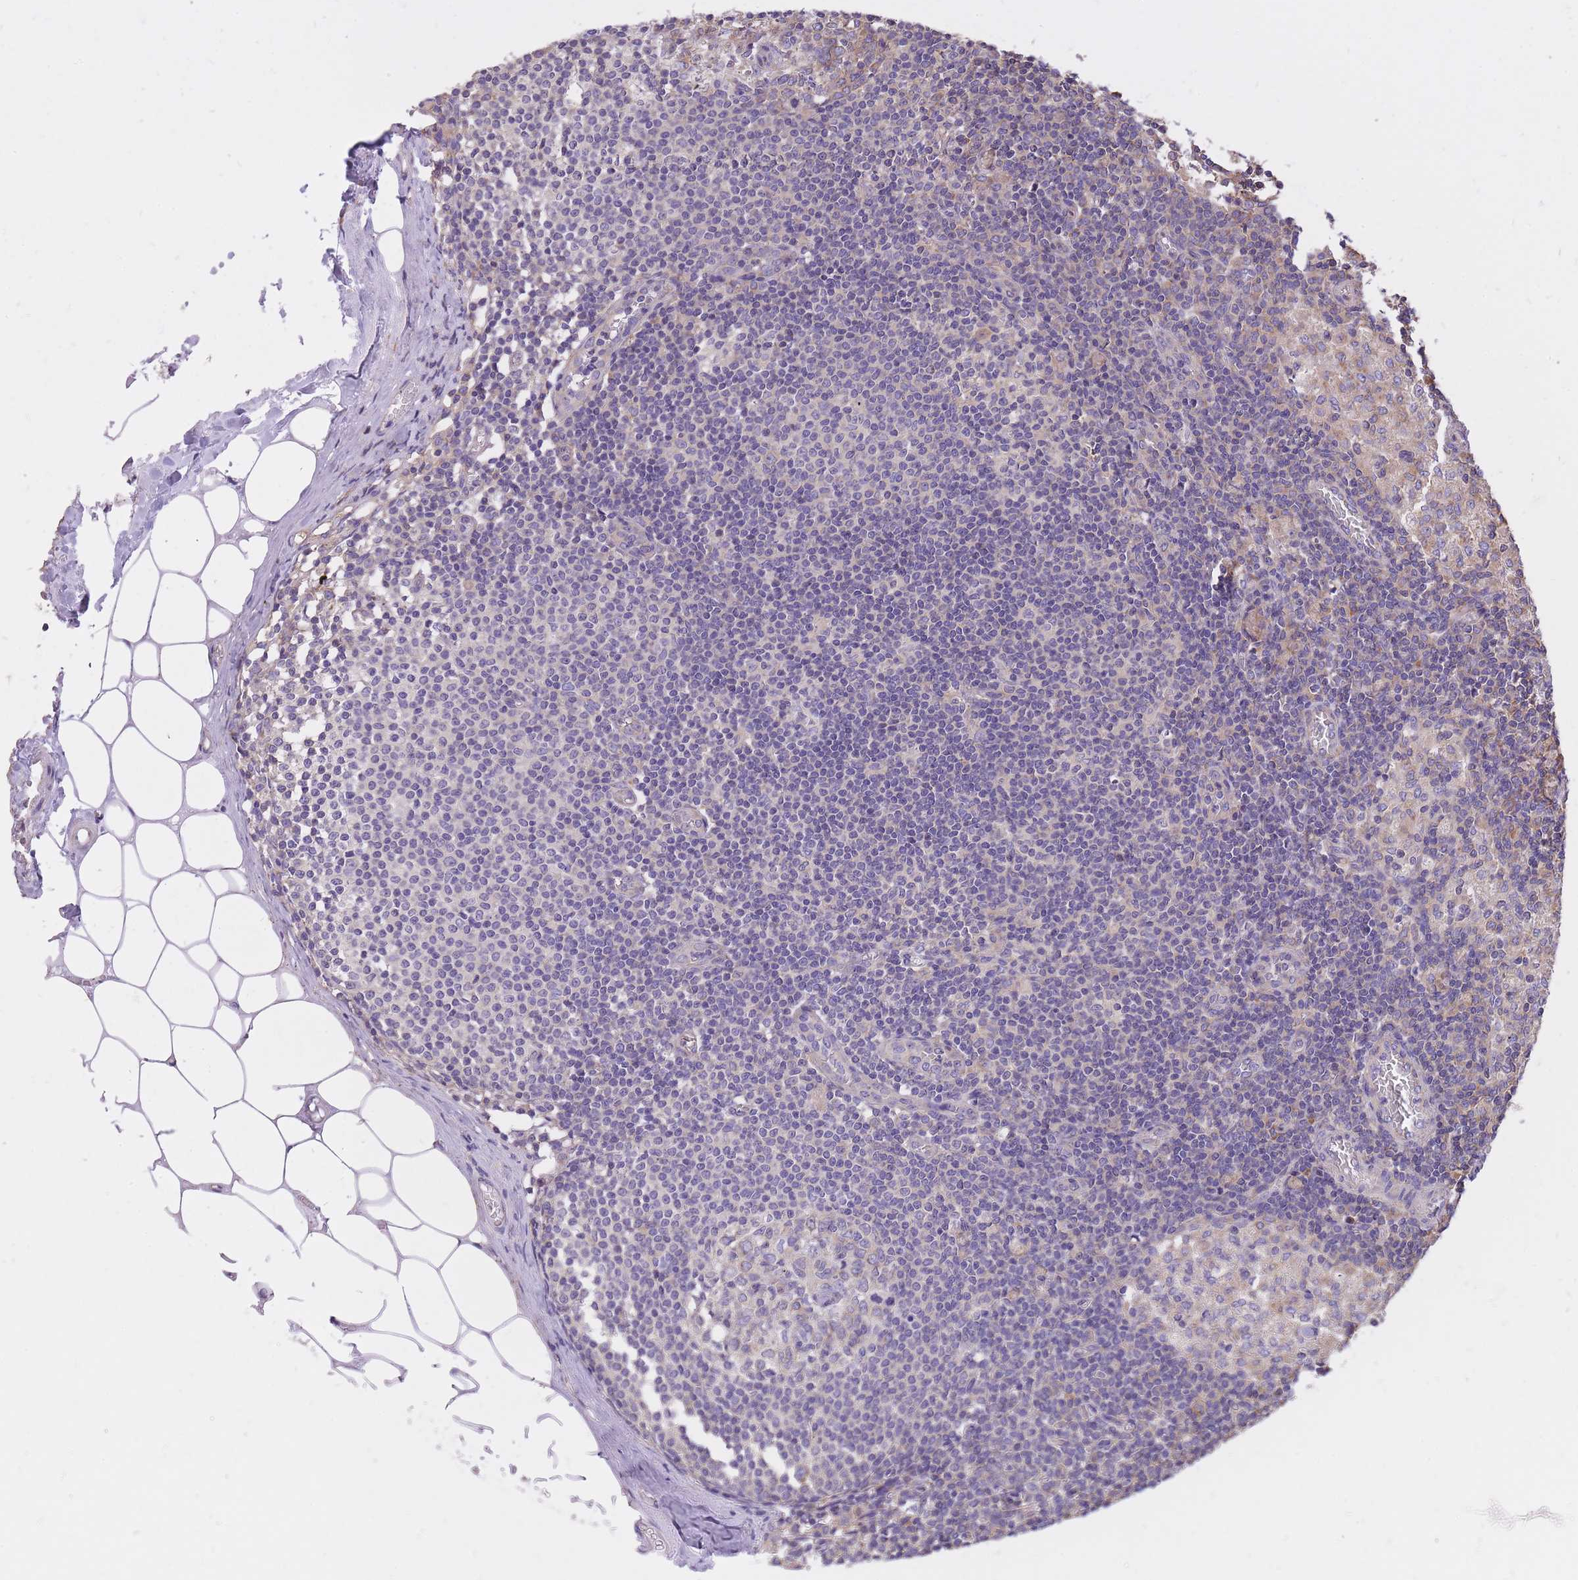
{"staining": {"intensity": "negative", "quantity": "none", "location": "none"}, "tissue": "lymph node", "cell_type": "Germinal center cells", "image_type": "normal", "snomed": [{"axis": "morphology", "description": "Normal tissue, NOS"}, {"axis": "topography", "description": "Lymph node"}], "caption": "Germinal center cells are negative for brown protein staining in benign lymph node. Brightfield microscopy of immunohistochemistry (IHC) stained with DAB (3,3'-diaminobenzidine) (brown) and hematoxylin (blue), captured at high magnification.", "gene": "GBP7", "patient": {"sex": "female", "age": 42}}